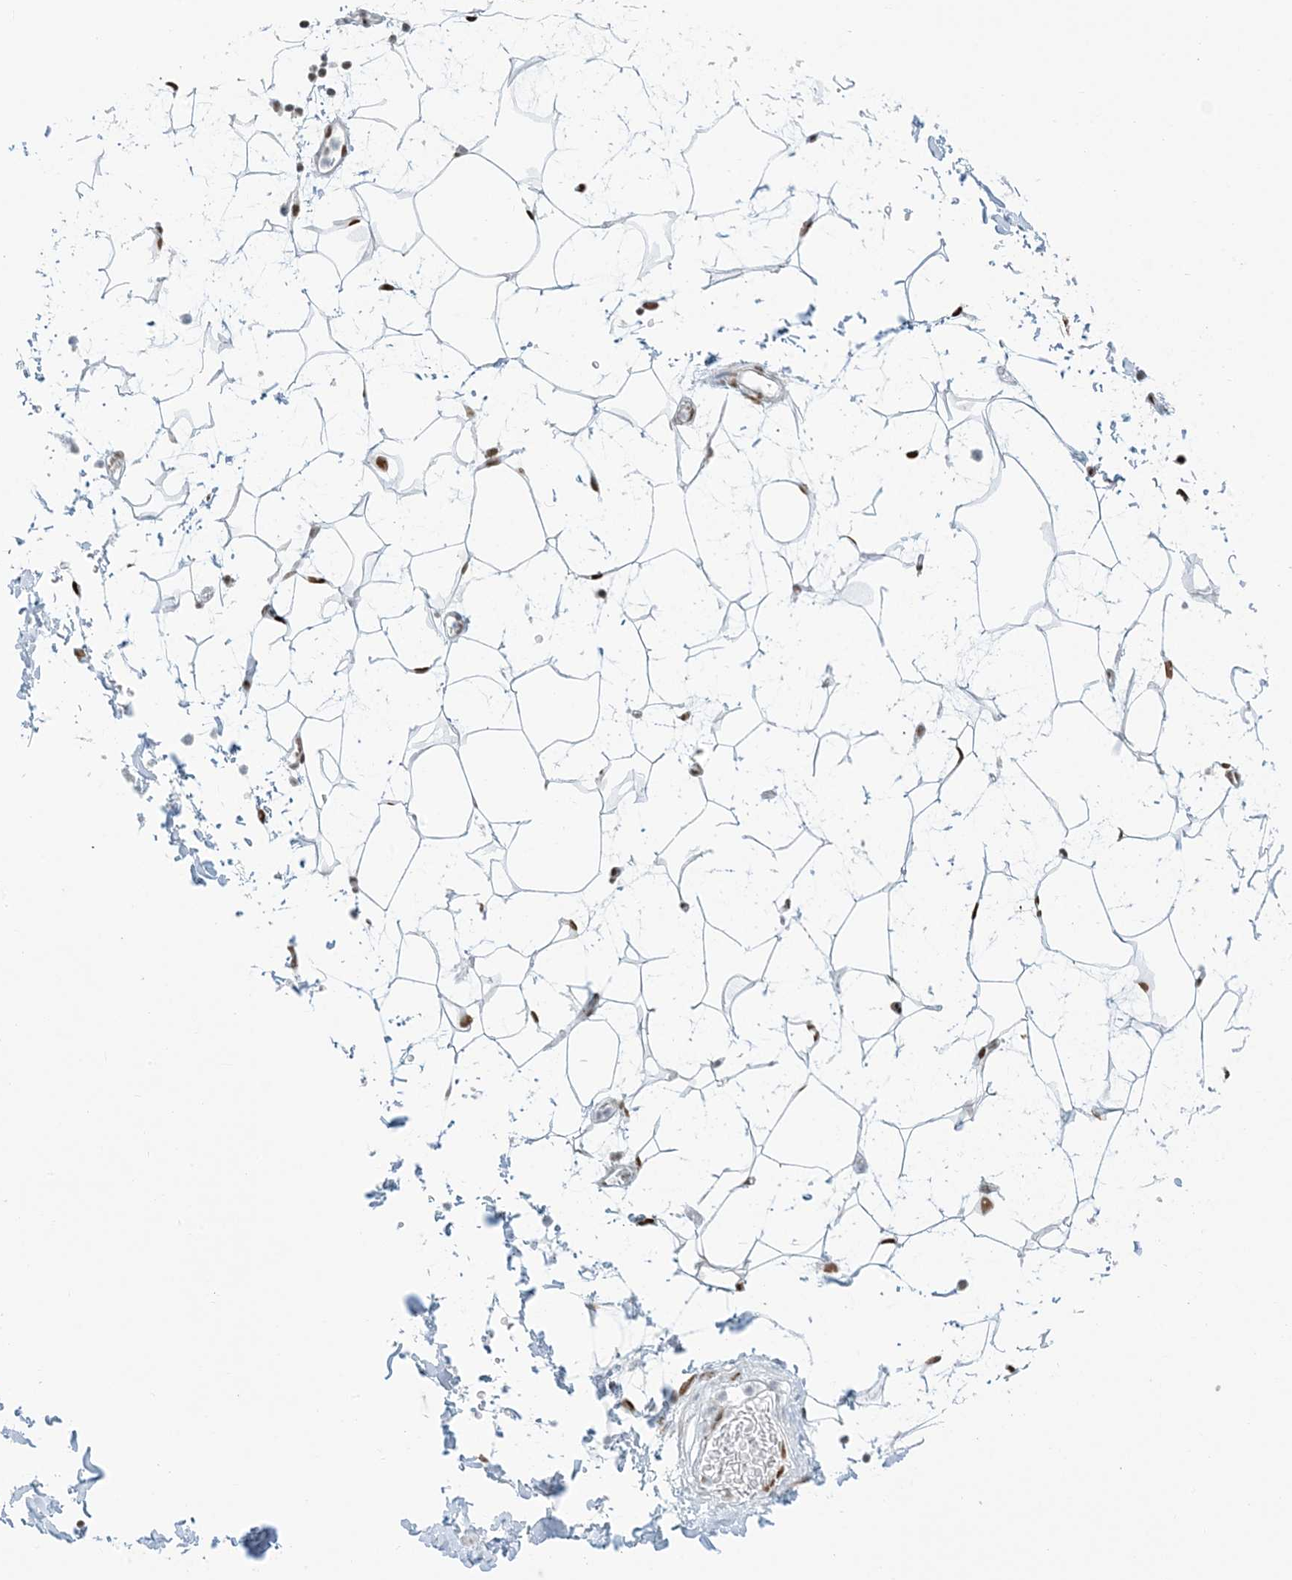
{"staining": {"intensity": "moderate", "quantity": ">75%", "location": "nuclear"}, "tissue": "adipose tissue", "cell_type": "Adipocytes", "image_type": "normal", "snomed": [{"axis": "morphology", "description": "Normal tissue, NOS"}, {"axis": "topography", "description": "Soft tissue"}], "caption": "Protein staining exhibits moderate nuclear positivity in about >75% of adipocytes in normal adipose tissue.", "gene": "STAG1", "patient": {"sex": "male", "age": 72}}